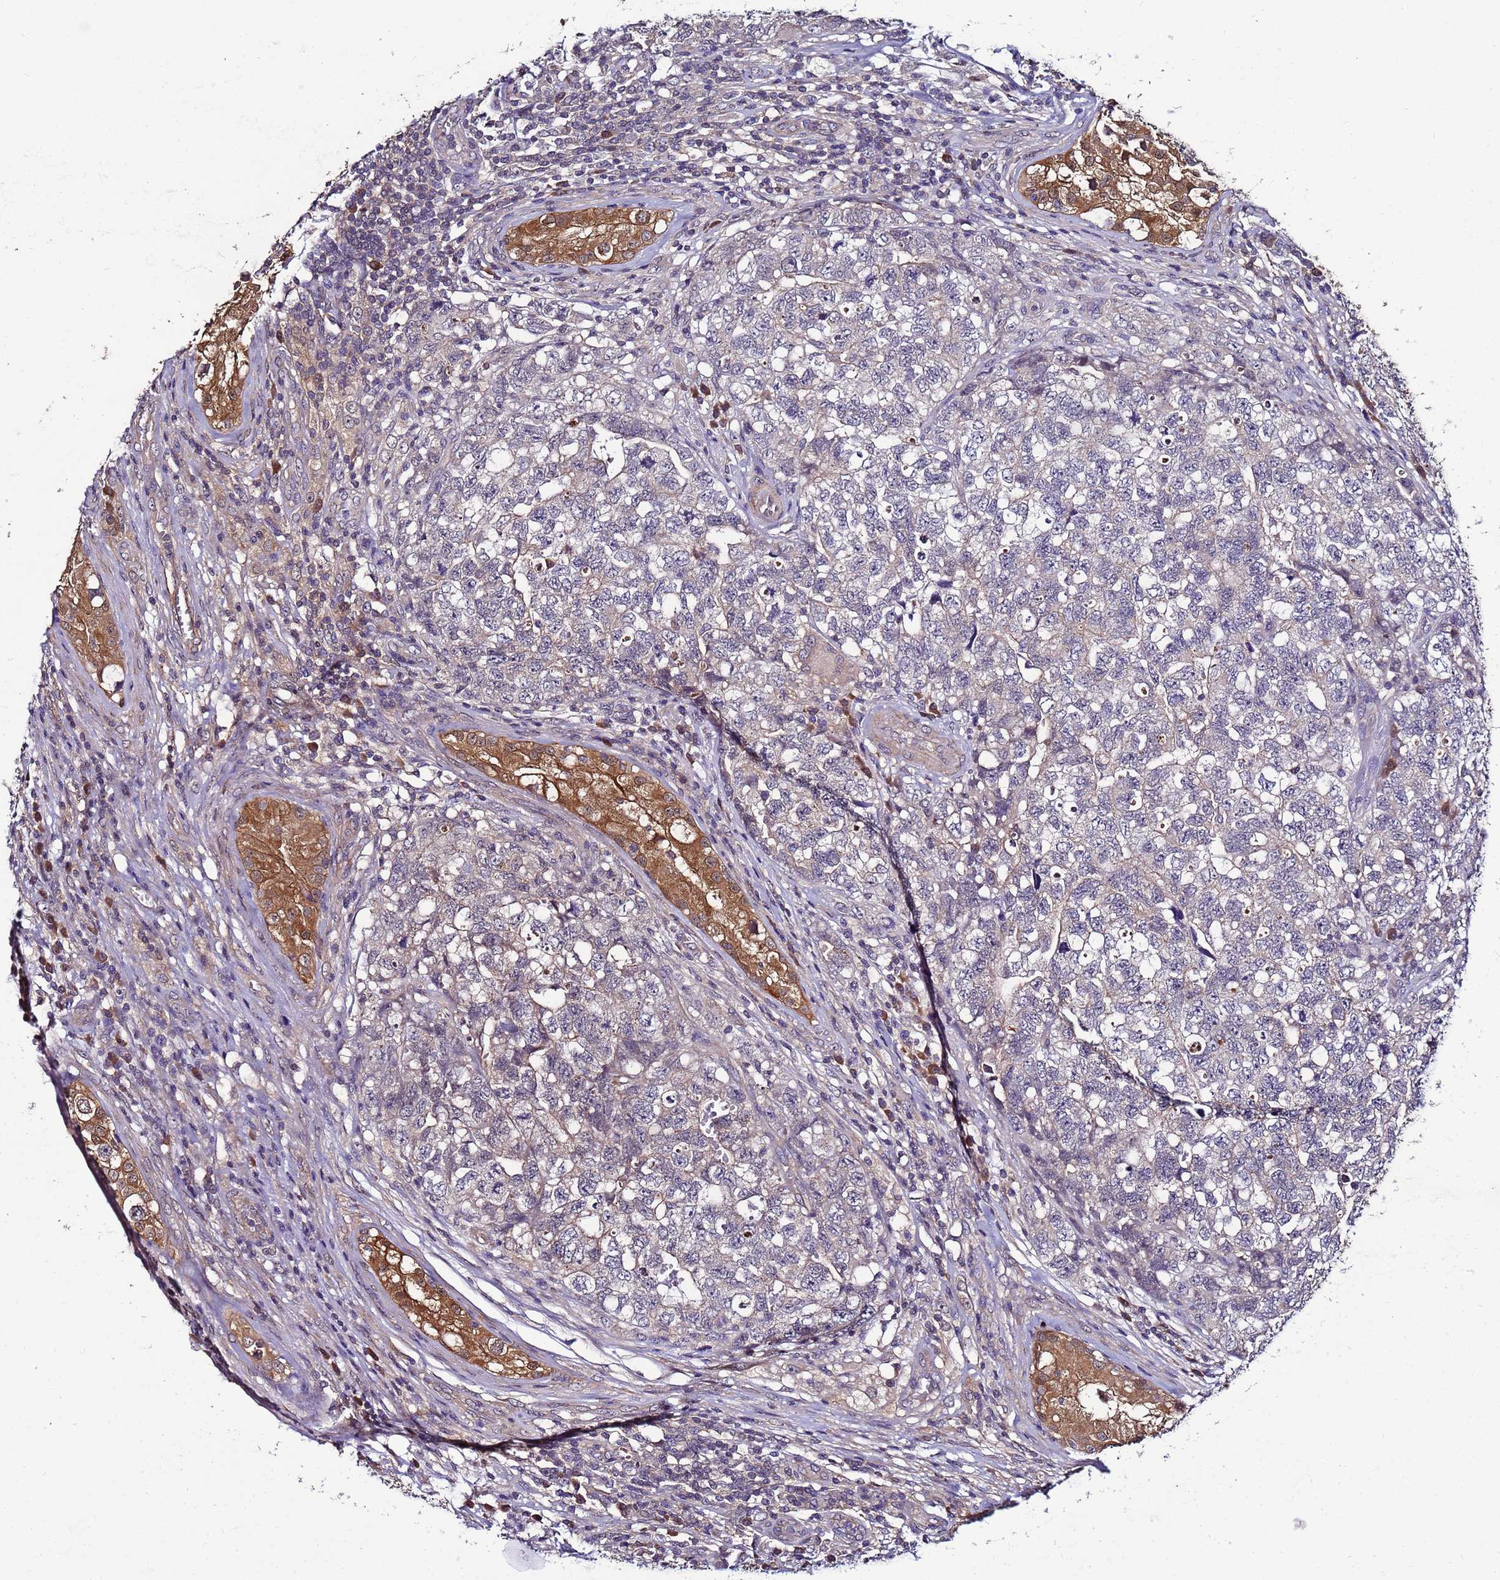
{"staining": {"intensity": "negative", "quantity": "none", "location": "none"}, "tissue": "testis cancer", "cell_type": "Tumor cells", "image_type": "cancer", "snomed": [{"axis": "morphology", "description": "Carcinoma, Embryonal, NOS"}, {"axis": "topography", "description": "Testis"}], "caption": "DAB (3,3'-diaminobenzidine) immunohistochemical staining of human testis cancer (embryonal carcinoma) exhibits no significant staining in tumor cells.", "gene": "NAXE", "patient": {"sex": "male", "age": 31}}